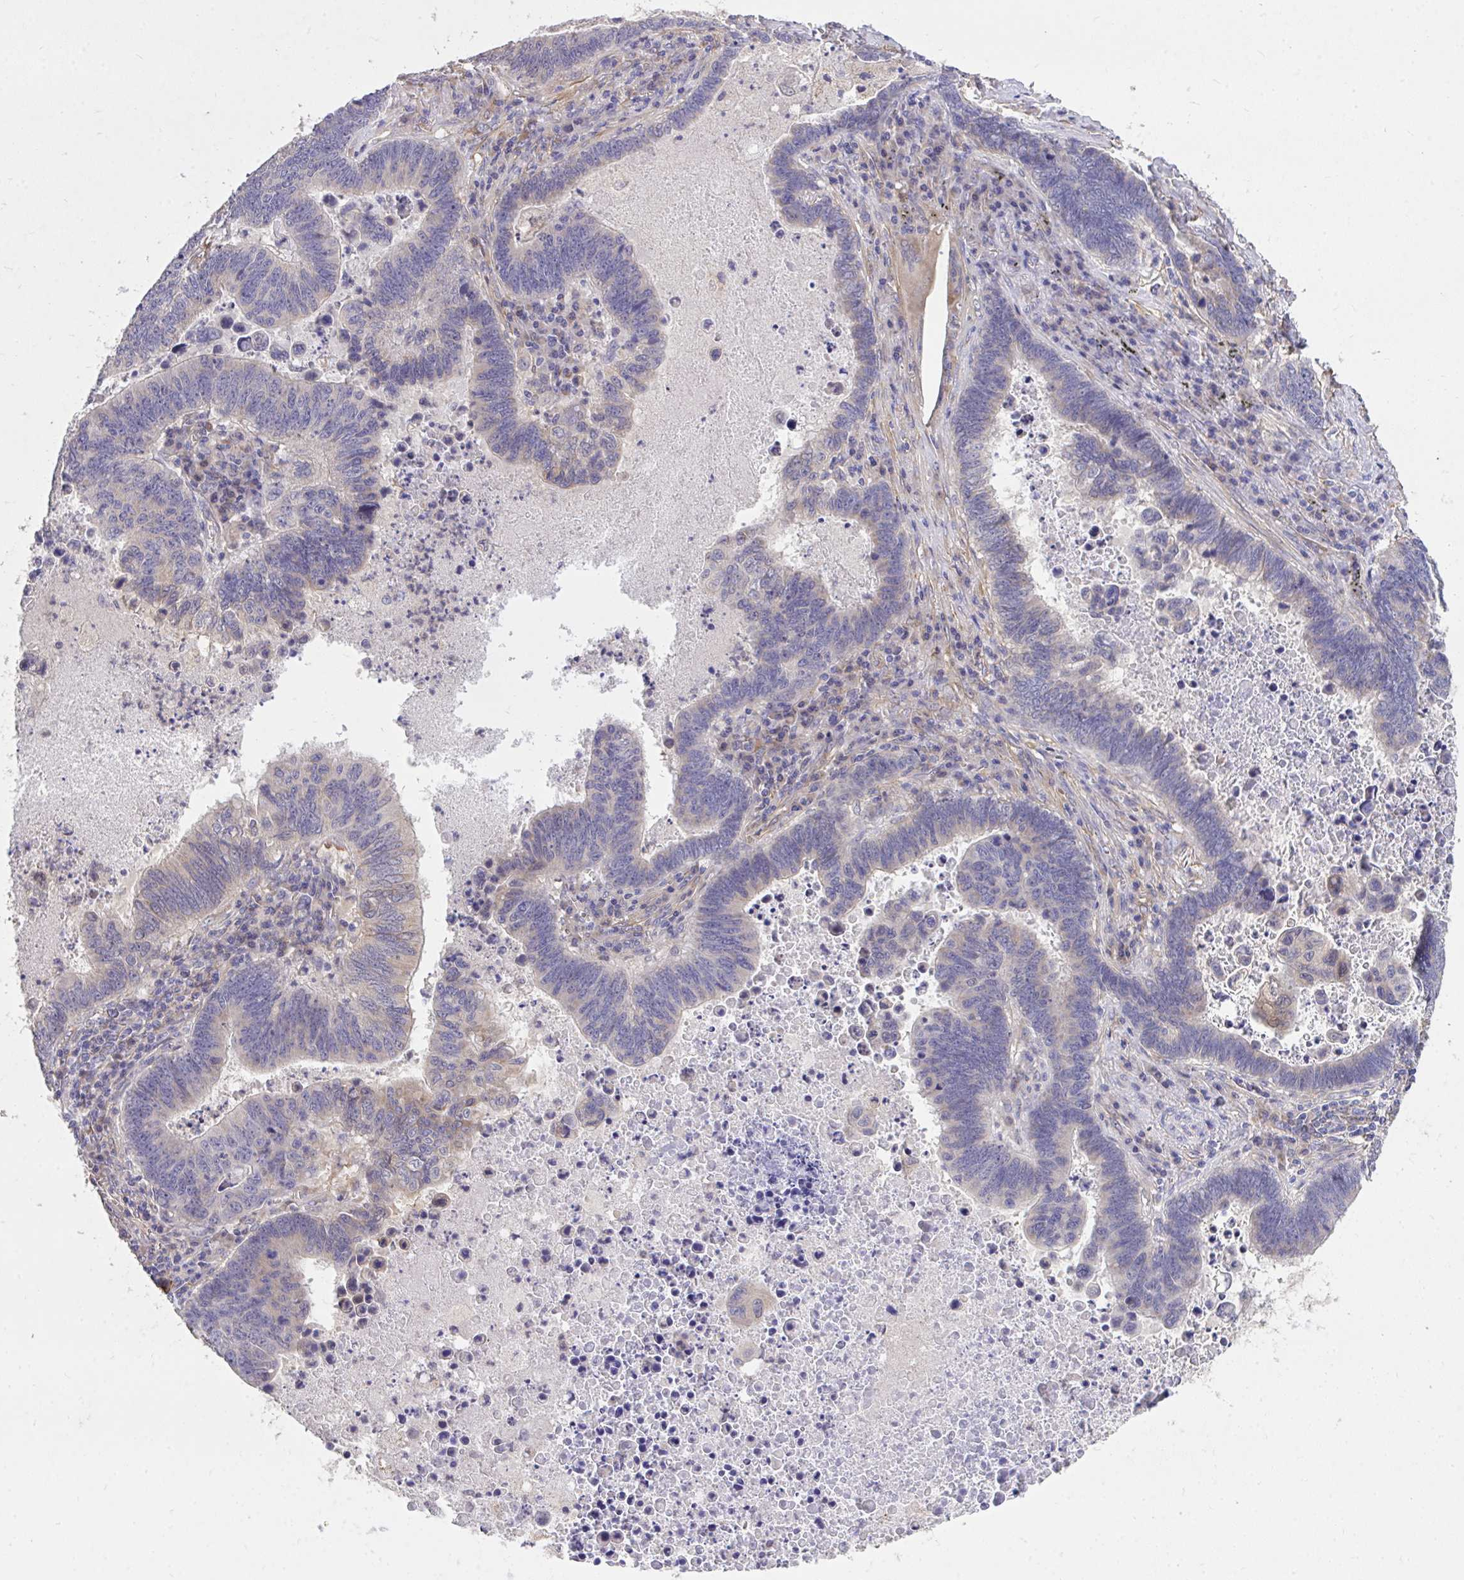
{"staining": {"intensity": "weak", "quantity": "<25%", "location": "cytoplasmic/membranous"}, "tissue": "lung cancer", "cell_type": "Tumor cells", "image_type": "cancer", "snomed": [{"axis": "morphology", "description": "Aneuploidy"}, {"axis": "morphology", "description": "Adenocarcinoma, NOS"}, {"axis": "morphology", "description": "Adenocarcinoma primary or metastatic"}, {"axis": "topography", "description": "Lung"}], "caption": "This is a image of immunohistochemistry (IHC) staining of lung cancer (adenocarcinoma), which shows no expression in tumor cells. (DAB IHC with hematoxylin counter stain).", "gene": "MPC2", "patient": {"sex": "female", "age": 75}}